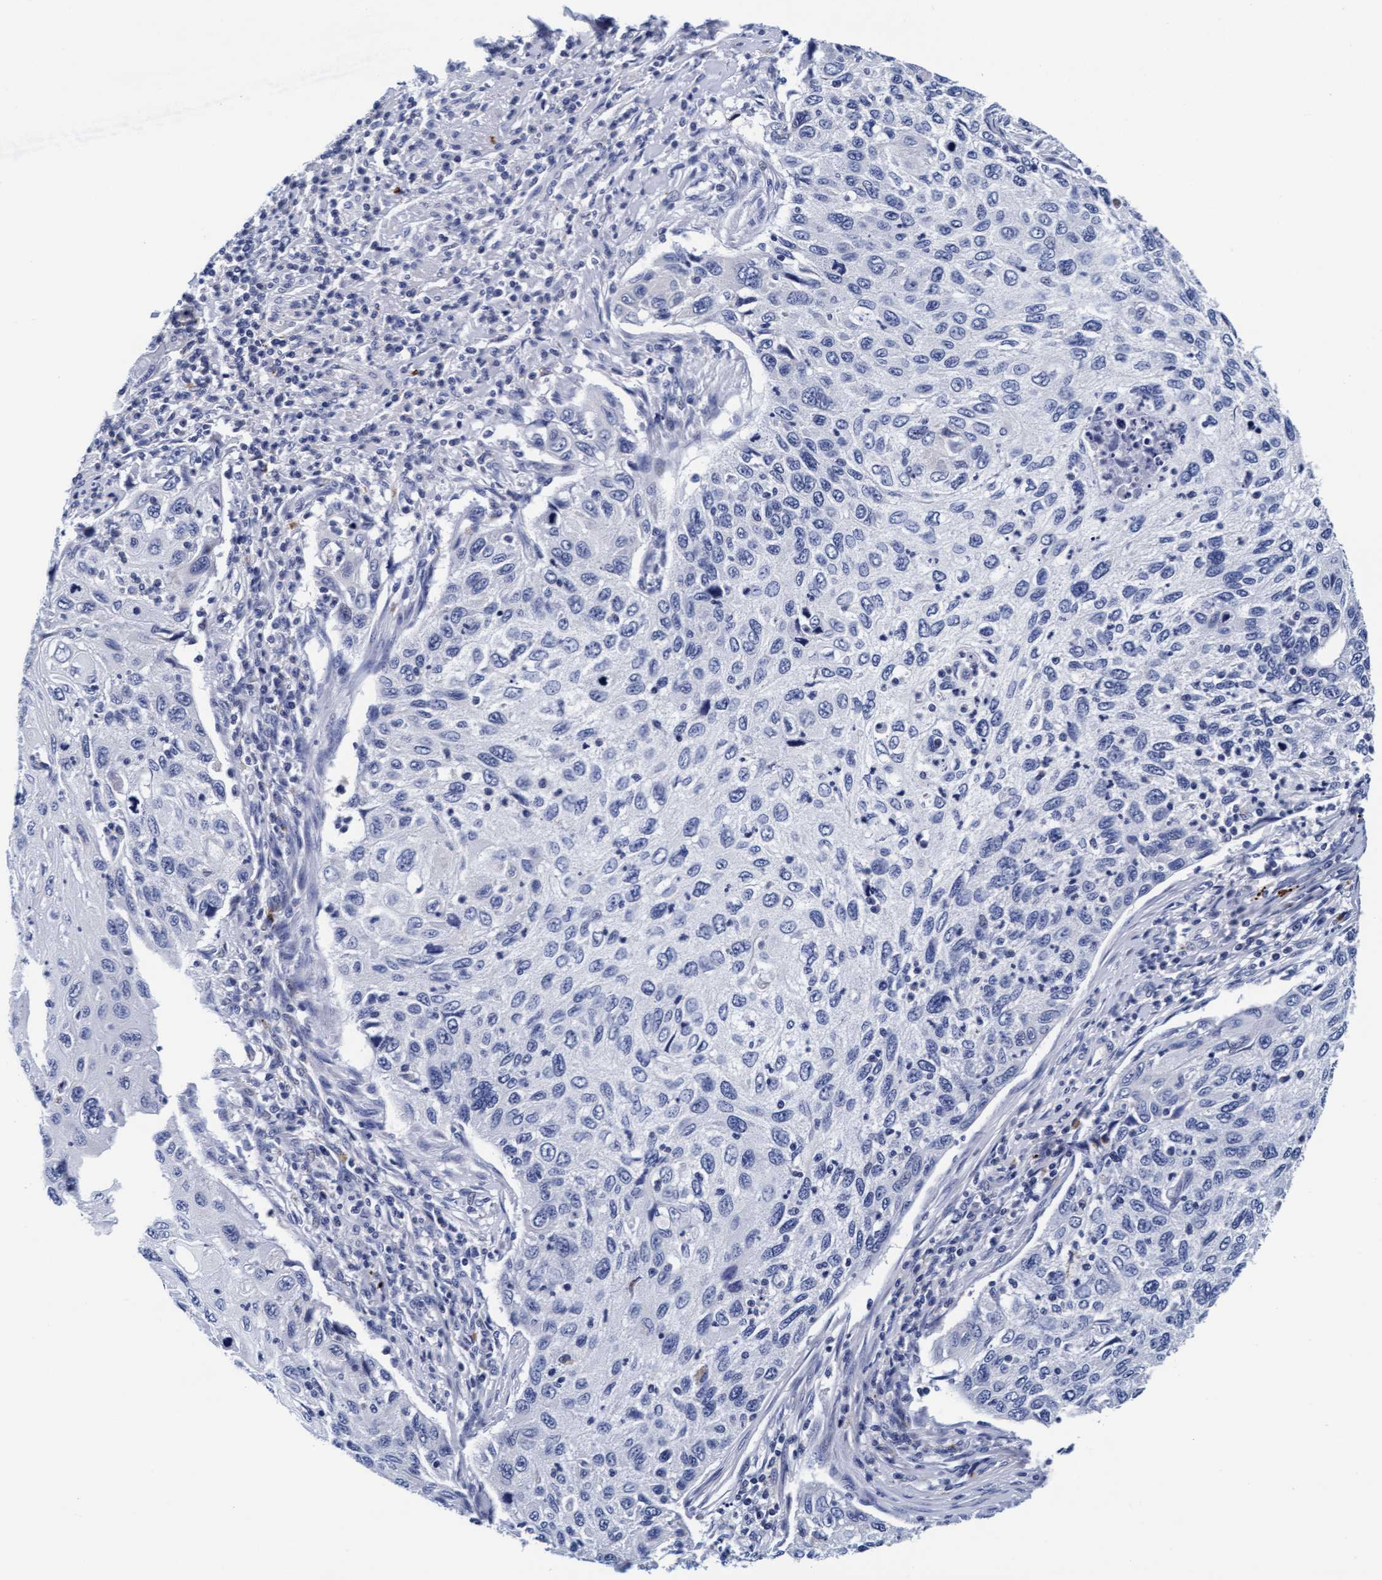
{"staining": {"intensity": "negative", "quantity": "none", "location": "none"}, "tissue": "cervical cancer", "cell_type": "Tumor cells", "image_type": "cancer", "snomed": [{"axis": "morphology", "description": "Squamous cell carcinoma, NOS"}, {"axis": "topography", "description": "Cervix"}], "caption": "There is no significant positivity in tumor cells of cervical cancer (squamous cell carcinoma).", "gene": "ARSG", "patient": {"sex": "female", "age": 70}}